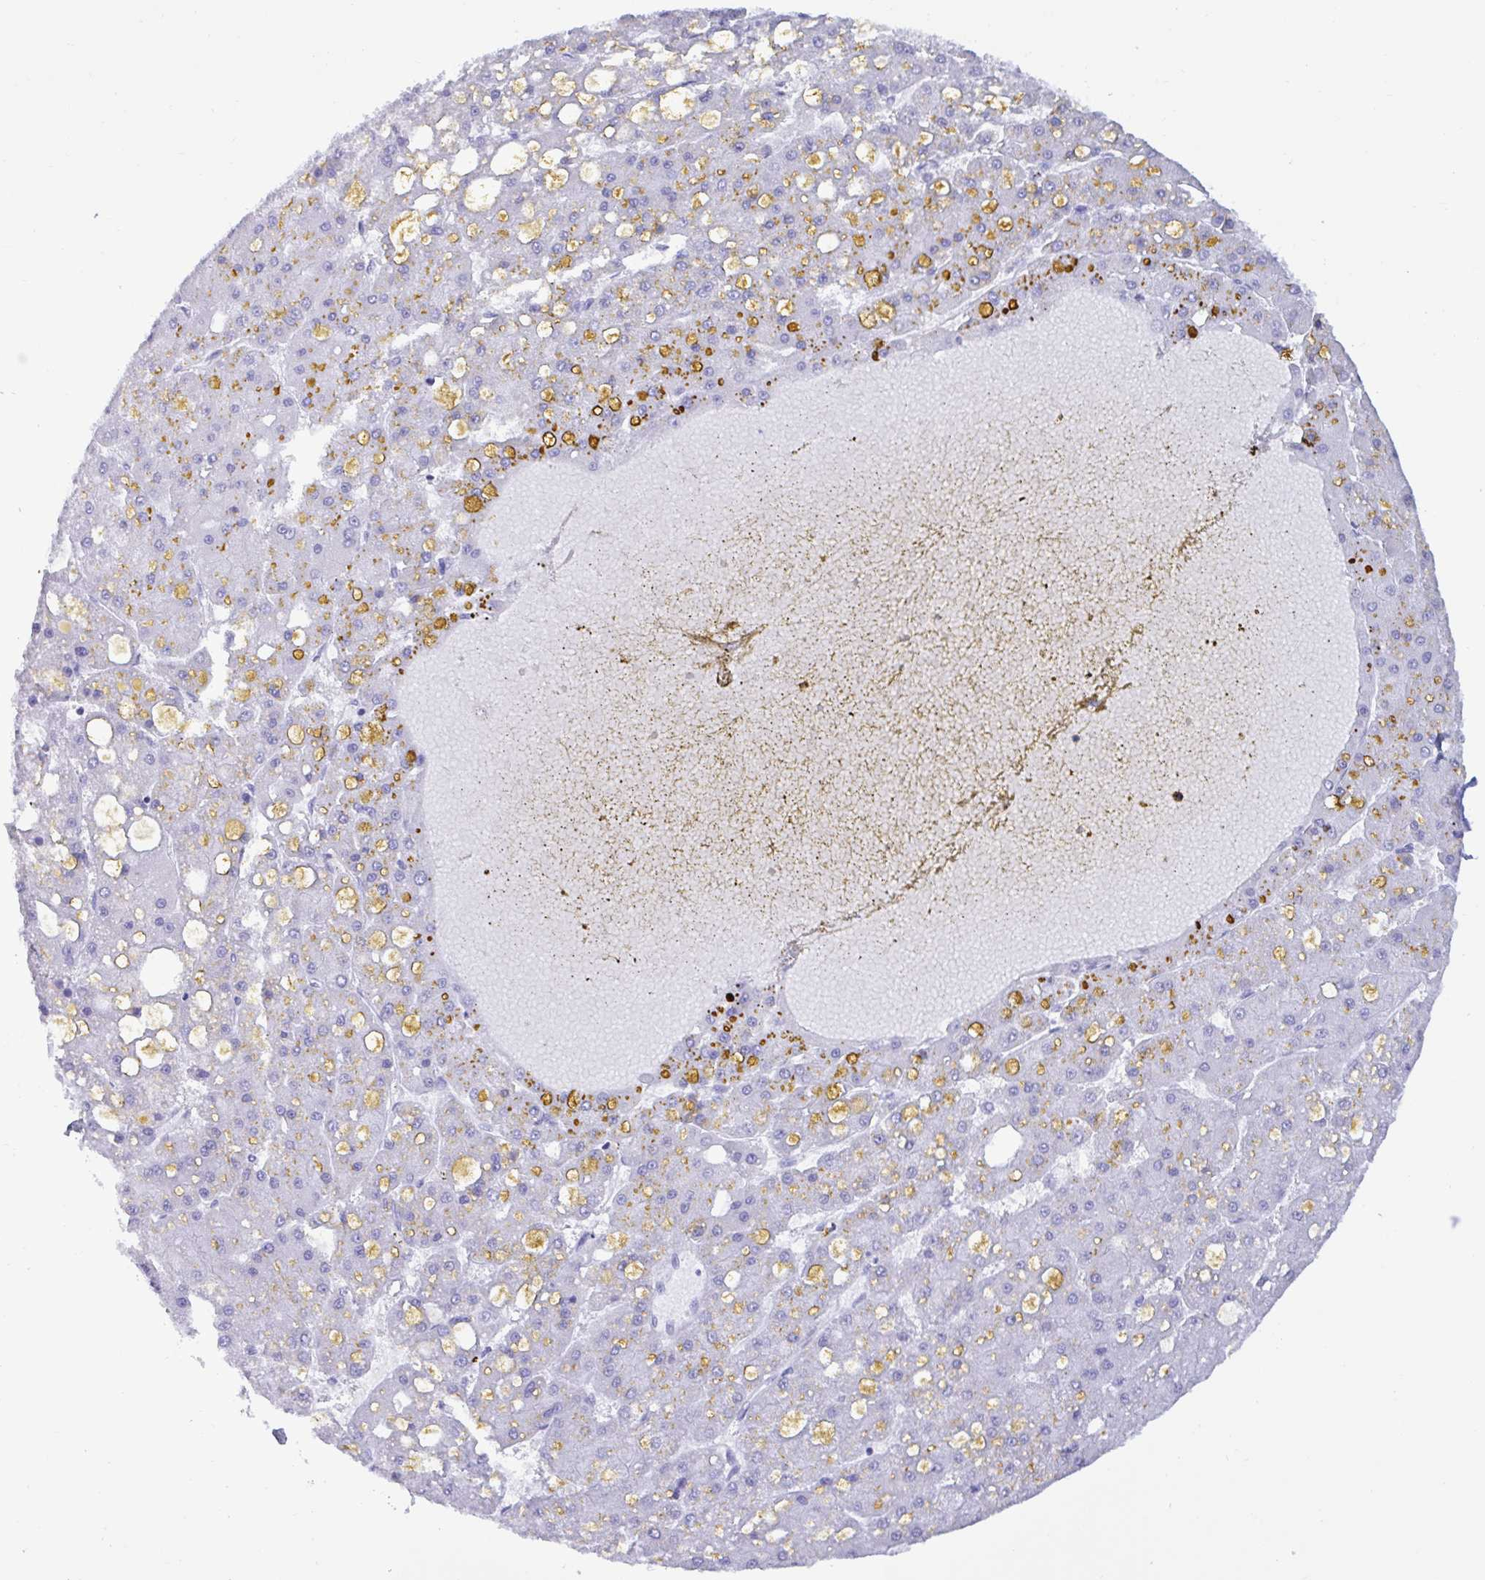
{"staining": {"intensity": "negative", "quantity": "none", "location": "none"}, "tissue": "liver cancer", "cell_type": "Tumor cells", "image_type": "cancer", "snomed": [{"axis": "morphology", "description": "Carcinoma, Hepatocellular, NOS"}, {"axis": "topography", "description": "Liver"}], "caption": "Tumor cells are negative for brown protein staining in liver cancer (hepatocellular carcinoma).", "gene": "MRGPRG", "patient": {"sex": "male", "age": 67}}